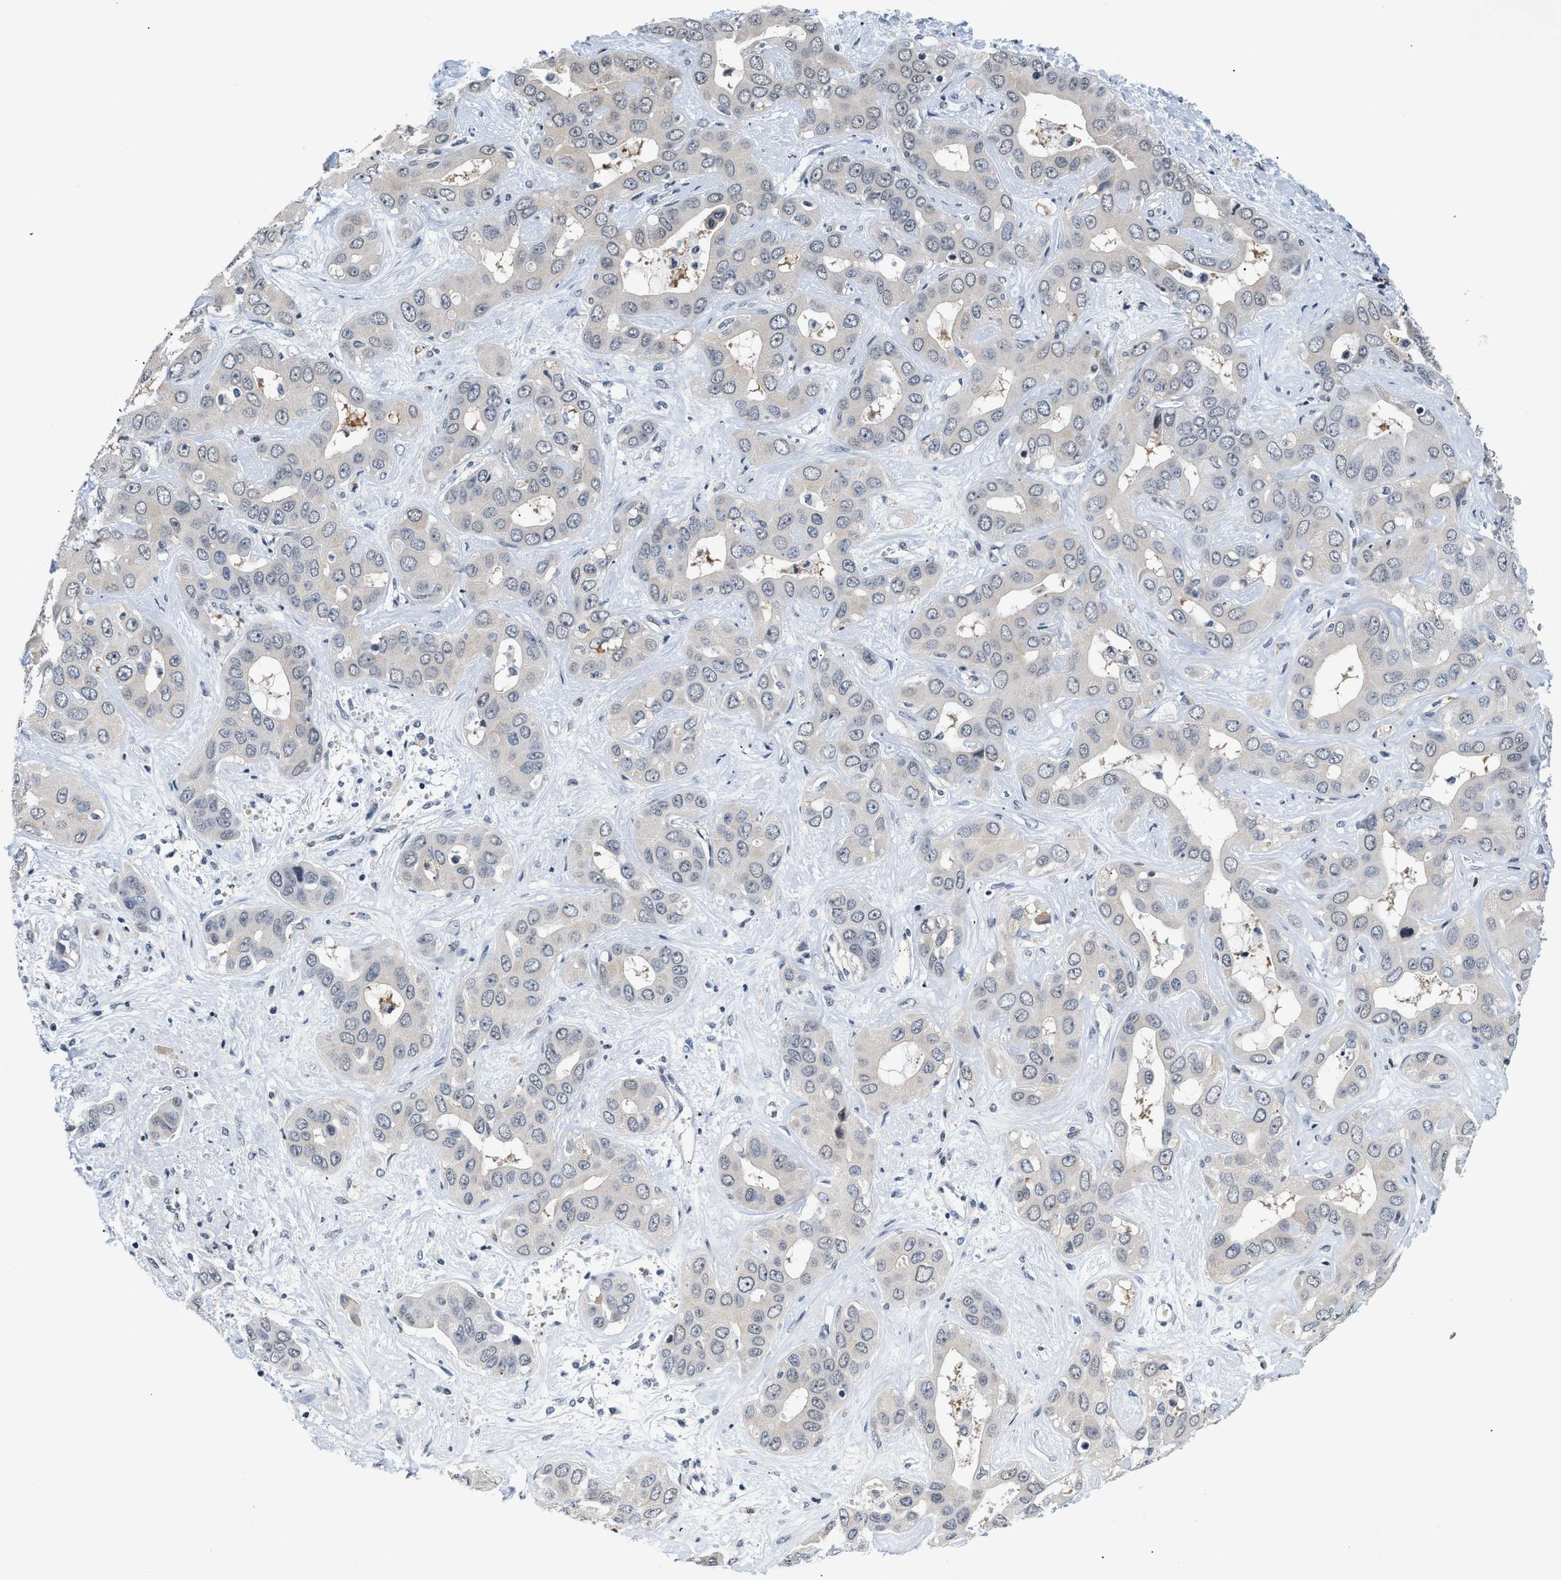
{"staining": {"intensity": "negative", "quantity": "none", "location": "none"}, "tissue": "liver cancer", "cell_type": "Tumor cells", "image_type": "cancer", "snomed": [{"axis": "morphology", "description": "Cholangiocarcinoma"}, {"axis": "topography", "description": "Liver"}], "caption": "IHC photomicrograph of human cholangiocarcinoma (liver) stained for a protein (brown), which displays no expression in tumor cells.", "gene": "RAF1", "patient": {"sex": "female", "age": 52}}